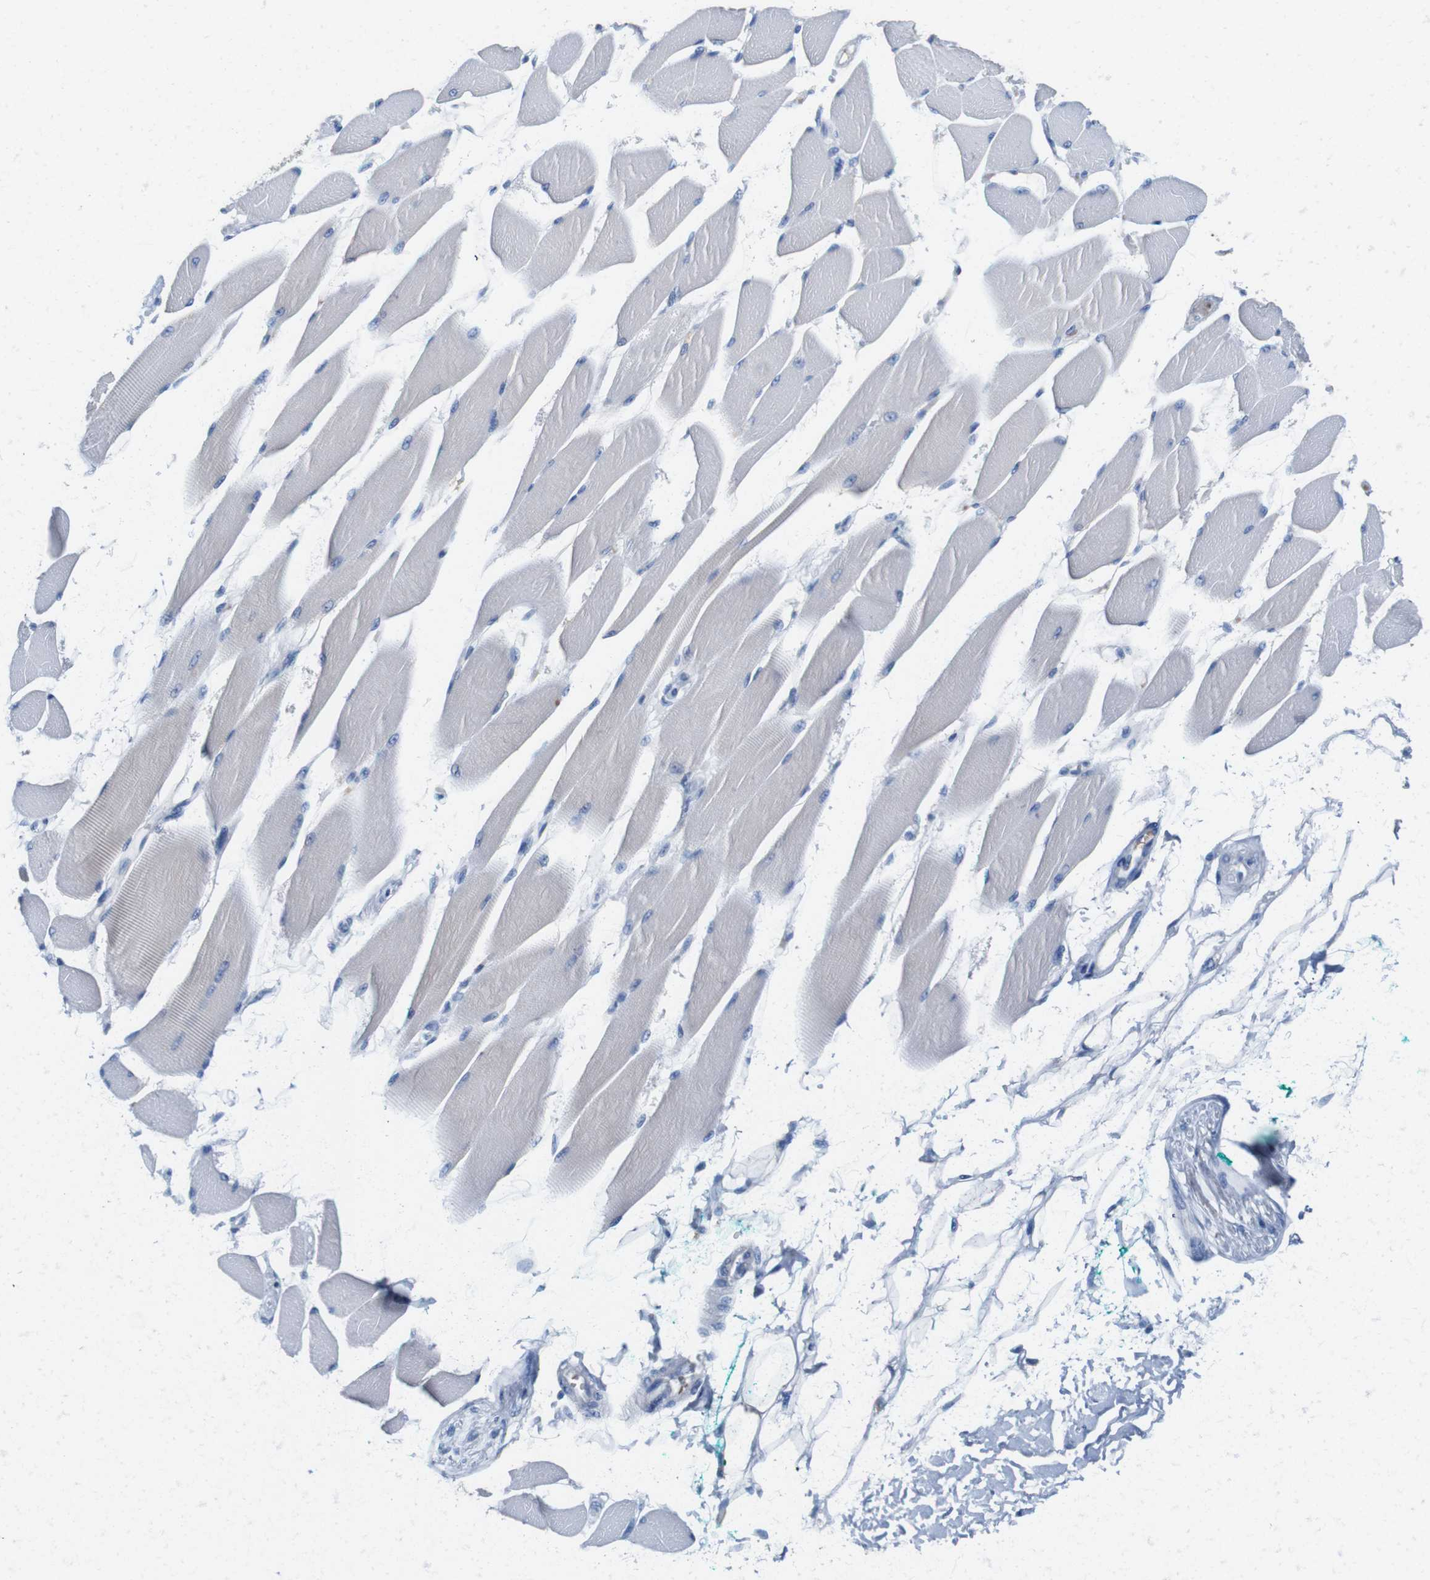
{"staining": {"intensity": "moderate", "quantity": "<25%", "location": "cytoplasmic/membranous"}, "tissue": "skeletal muscle", "cell_type": "Myocytes", "image_type": "normal", "snomed": [{"axis": "morphology", "description": "Normal tissue, NOS"}, {"axis": "topography", "description": "Skeletal muscle"}, {"axis": "topography", "description": "Oral tissue"}, {"axis": "topography", "description": "Peripheral nerve tissue"}], "caption": "A low amount of moderate cytoplasmic/membranous expression is present in about <25% of myocytes in benign skeletal muscle. The protein of interest is stained brown, and the nuclei are stained in blue (DAB IHC with brightfield microscopy, high magnification).", "gene": "IGSF8", "patient": {"sex": "female", "age": 84}}